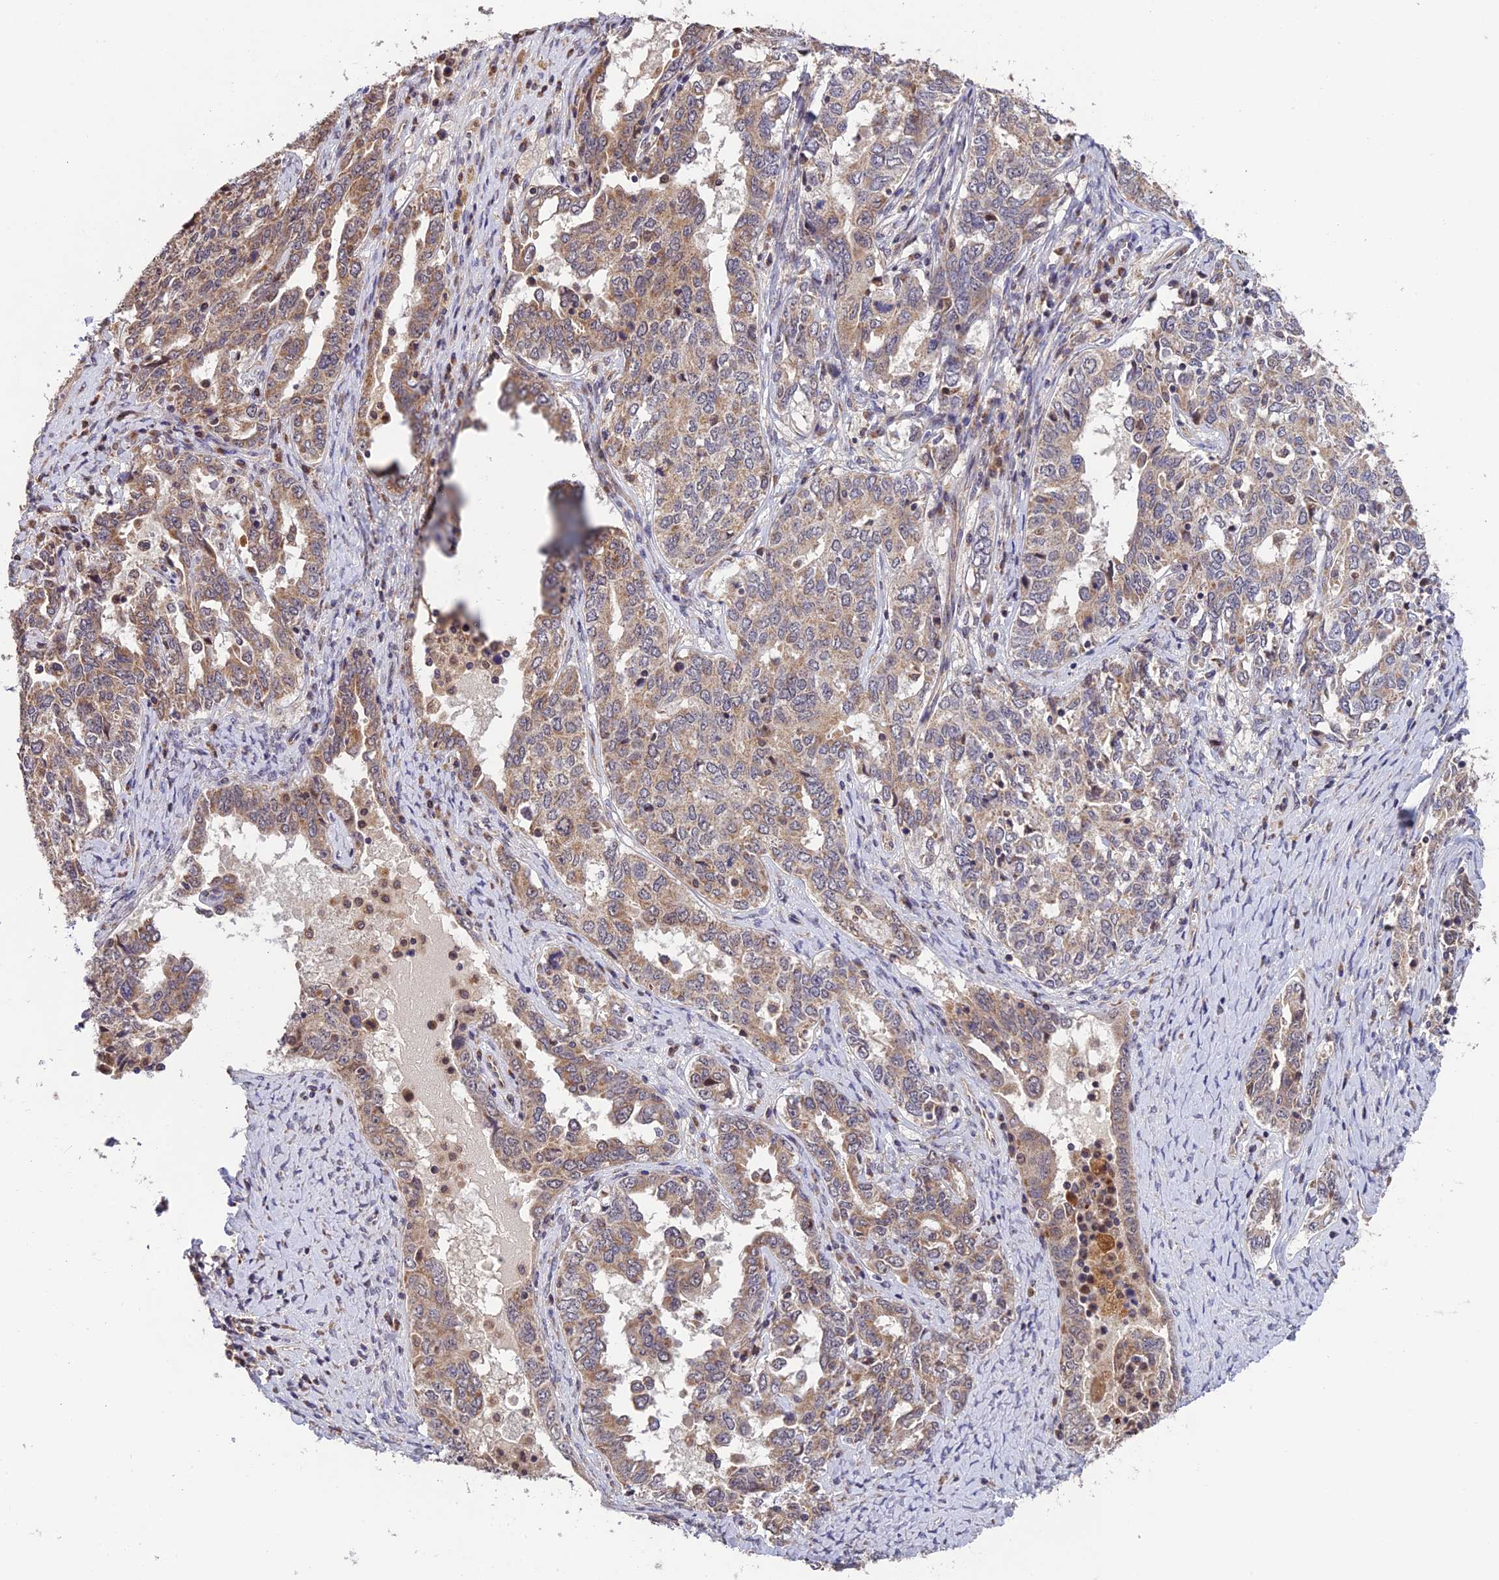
{"staining": {"intensity": "moderate", "quantity": "25%-75%", "location": "cytoplasmic/membranous"}, "tissue": "ovarian cancer", "cell_type": "Tumor cells", "image_type": "cancer", "snomed": [{"axis": "morphology", "description": "Carcinoma, endometroid"}, {"axis": "topography", "description": "Ovary"}], "caption": "Endometroid carcinoma (ovarian) was stained to show a protein in brown. There is medium levels of moderate cytoplasmic/membranous staining in approximately 25%-75% of tumor cells.", "gene": "MNS1", "patient": {"sex": "female", "age": 62}}